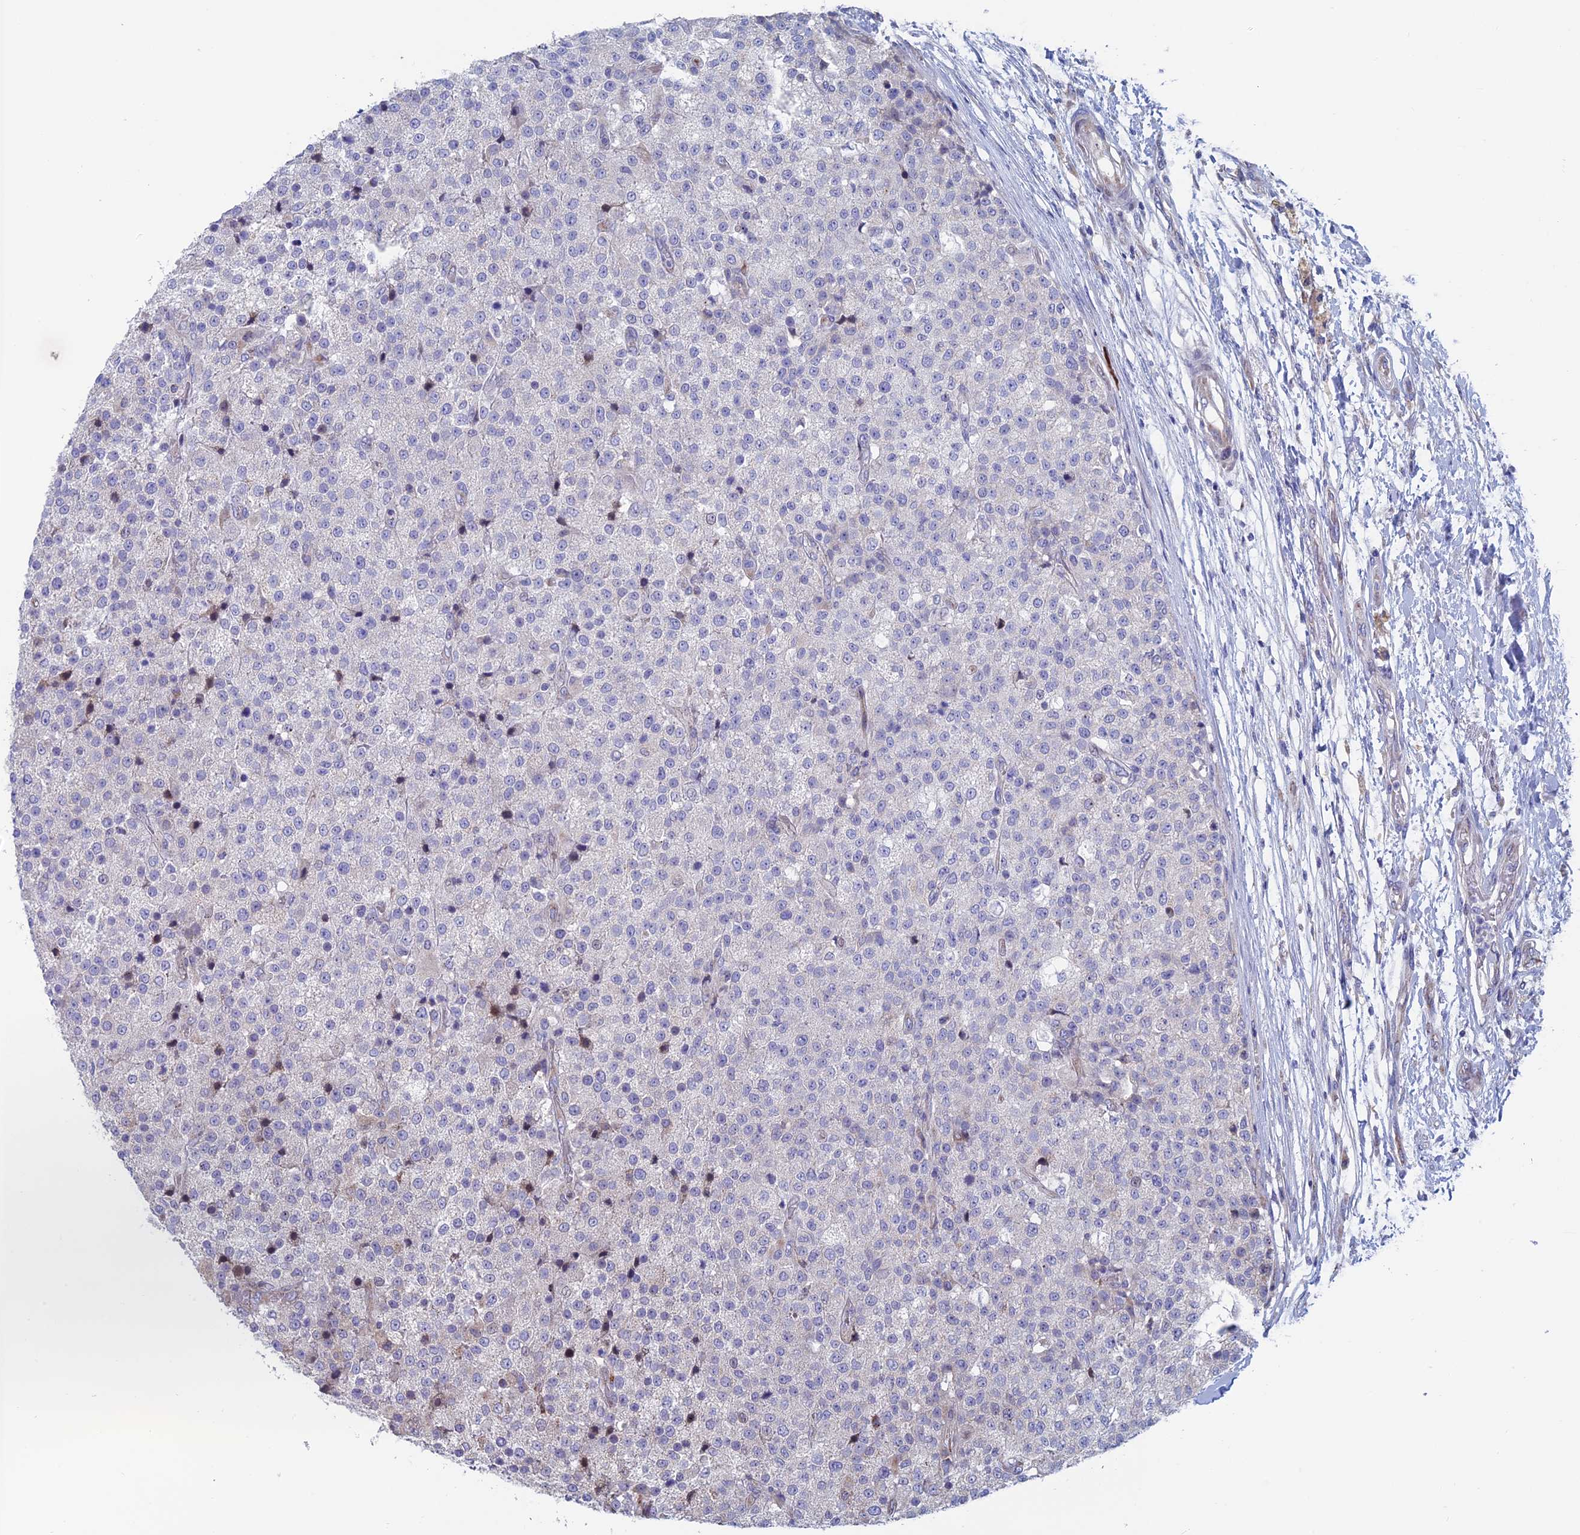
{"staining": {"intensity": "negative", "quantity": "none", "location": "none"}, "tissue": "testis cancer", "cell_type": "Tumor cells", "image_type": "cancer", "snomed": [{"axis": "morphology", "description": "Seminoma, NOS"}, {"axis": "topography", "description": "Testis"}], "caption": "Photomicrograph shows no significant protein expression in tumor cells of testis cancer (seminoma).", "gene": "NIBAN3", "patient": {"sex": "male", "age": 59}}